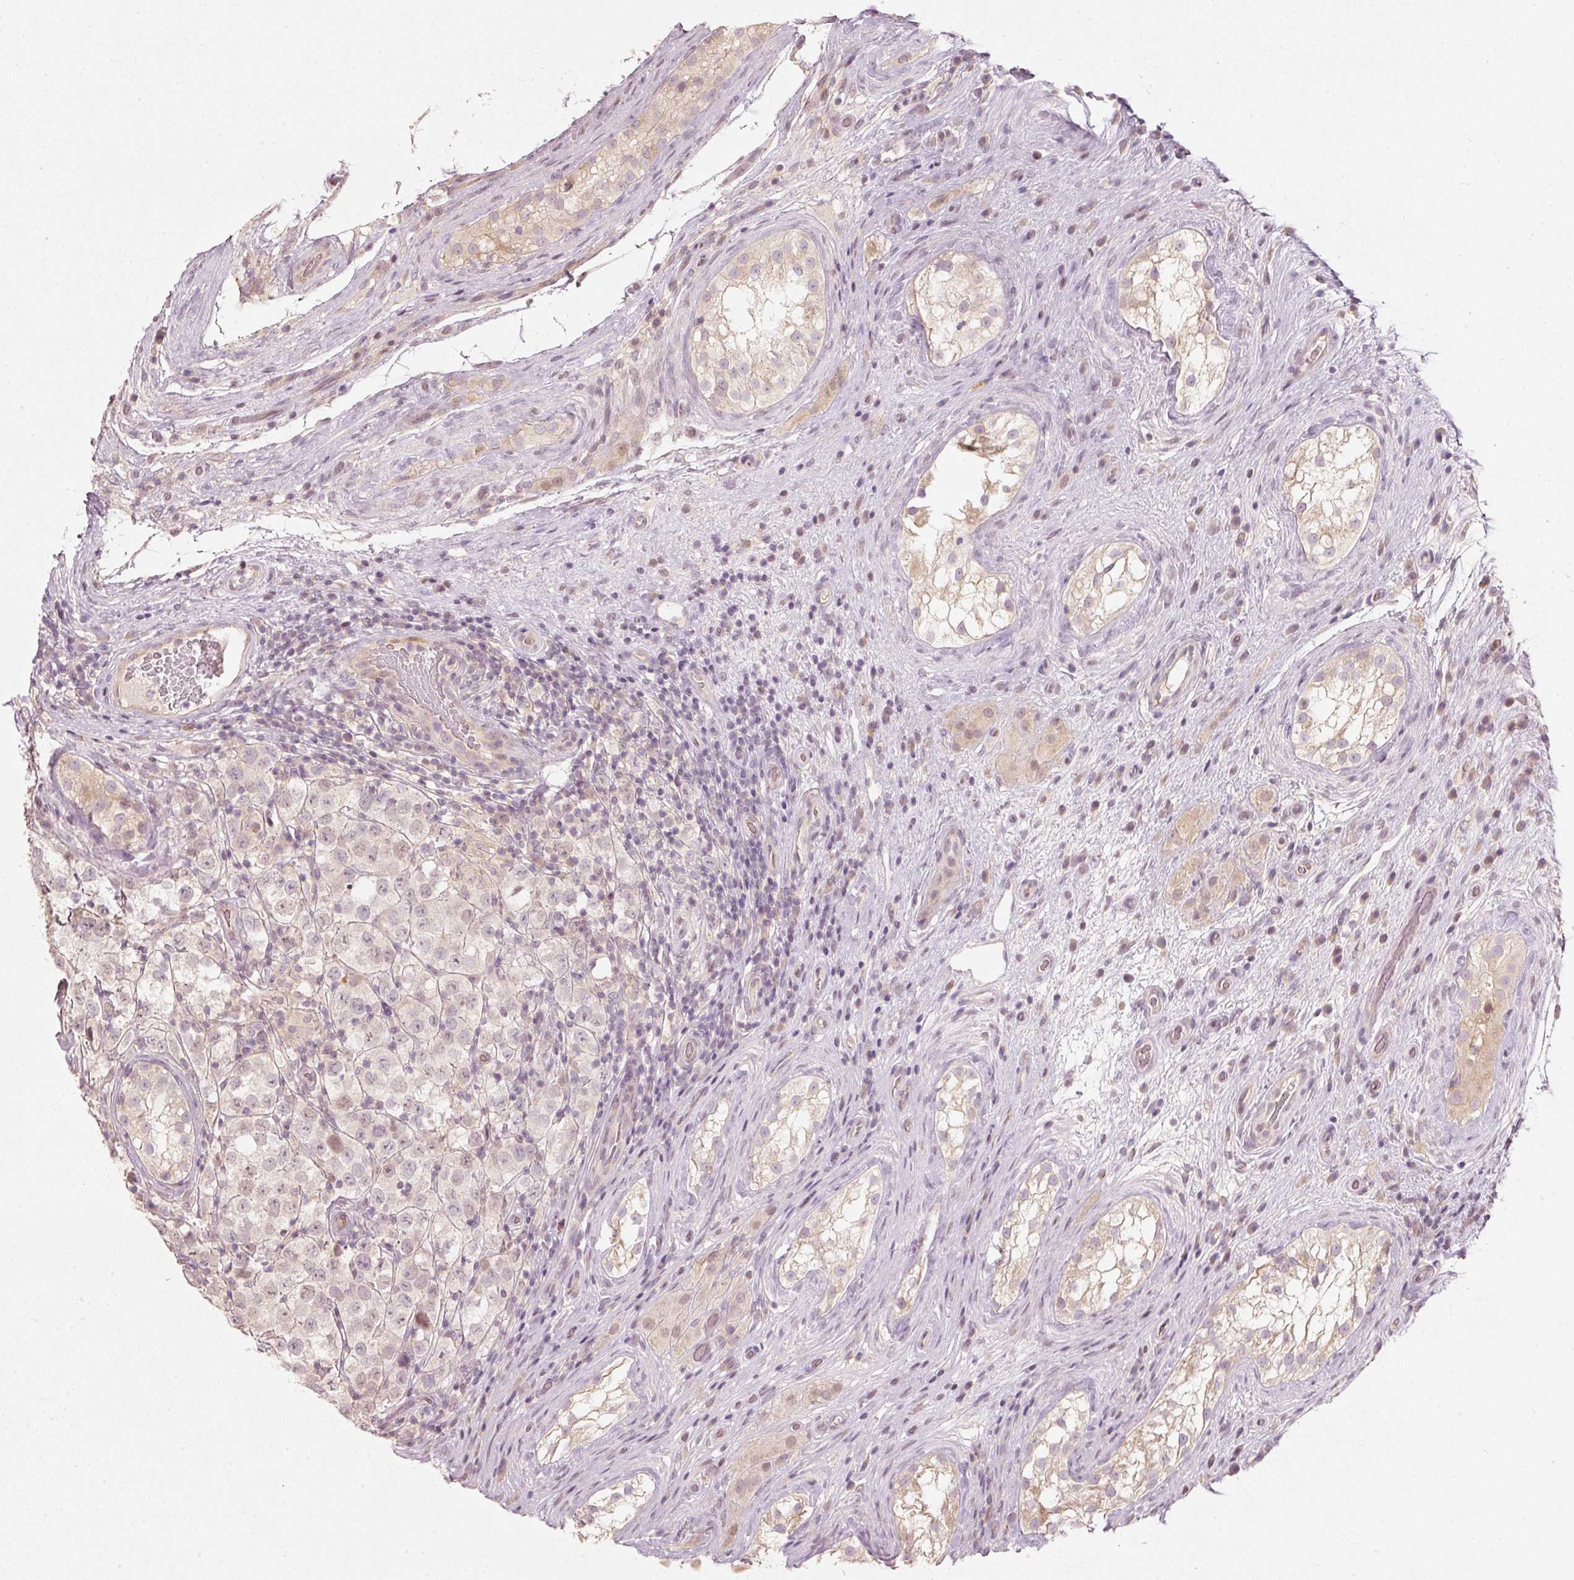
{"staining": {"intensity": "weak", "quantity": "<25%", "location": "nuclear"}, "tissue": "testis cancer", "cell_type": "Tumor cells", "image_type": "cancer", "snomed": [{"axis": "morphology", "description": "Seminoma, NOS"}, {"axis": "morphology", "description": "Carcinoma, Embryonal, NOS"}, {"axis": "topography", "description": "Testis"}], "caption": "Tumor cells are negative for protein expression in human testis cancer.", "gene": "TREX2", "patient": {"sex": "male", "age": 41}}